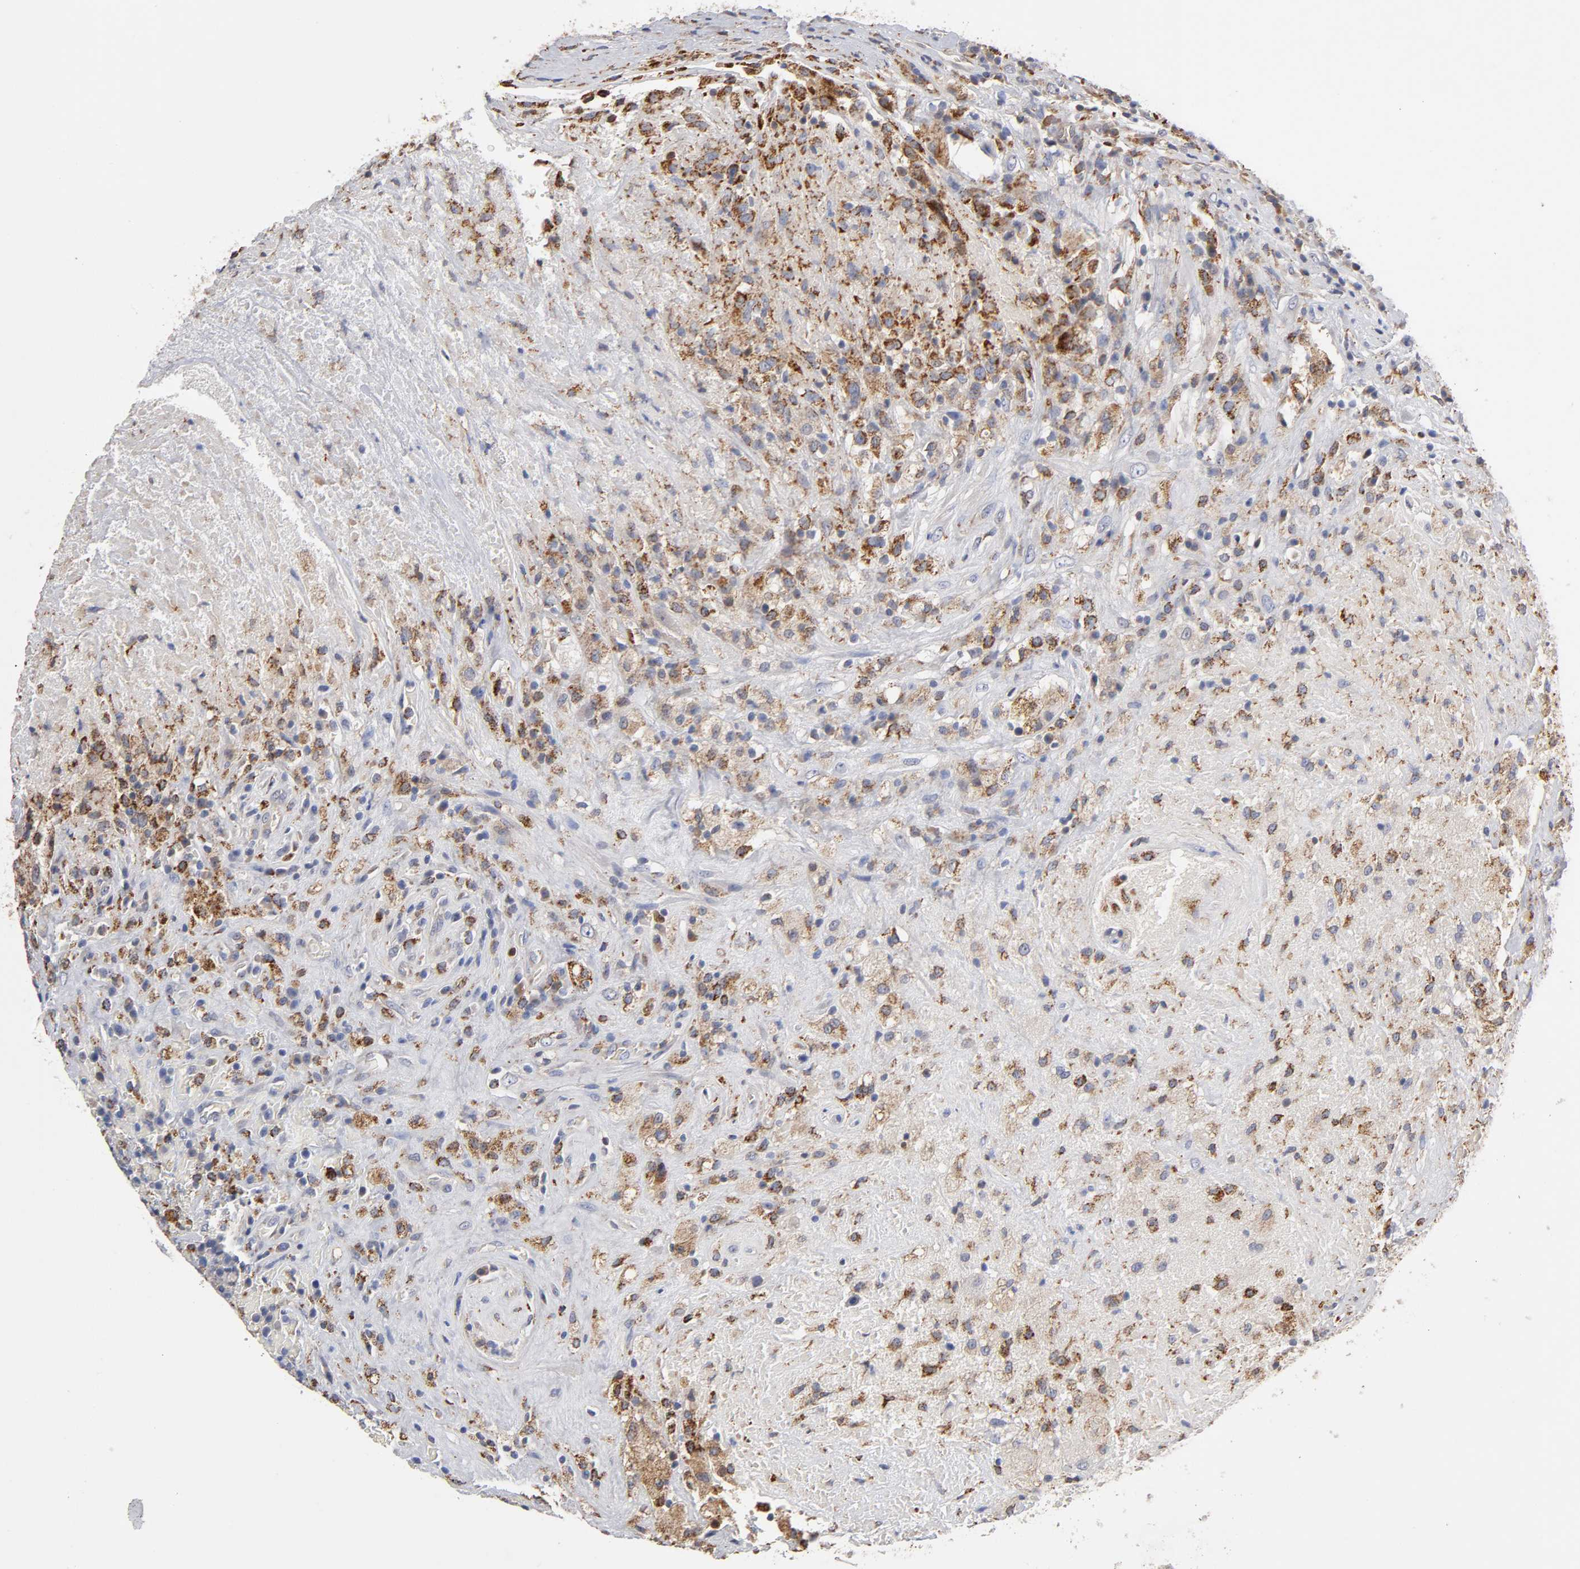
{"staining": {"intensity": "moderate", "quantity": ">75%", "location": "cytoplasmic/membranous"}, "tissue": "testis cancer", "cell_type": "Tumor cells", "image_type": "cancer", "snomed": [{"axis": "morphology", "description": "Necrosis, NOS"}, {"axis": "morphology", "description": "Carcinoma, Embryonal, NOS"}, {"axis": "topography", "description": "Testis"}], "caption": "Testis cancer tissue exhibits moderate cytoplasmic/membranous expression in approximately >75% of tumor cells (Brightfield microscopy of DAB IHC at high magnification).", "gene": "ISG15", "patient": {"sex": "male", "age": 19}}